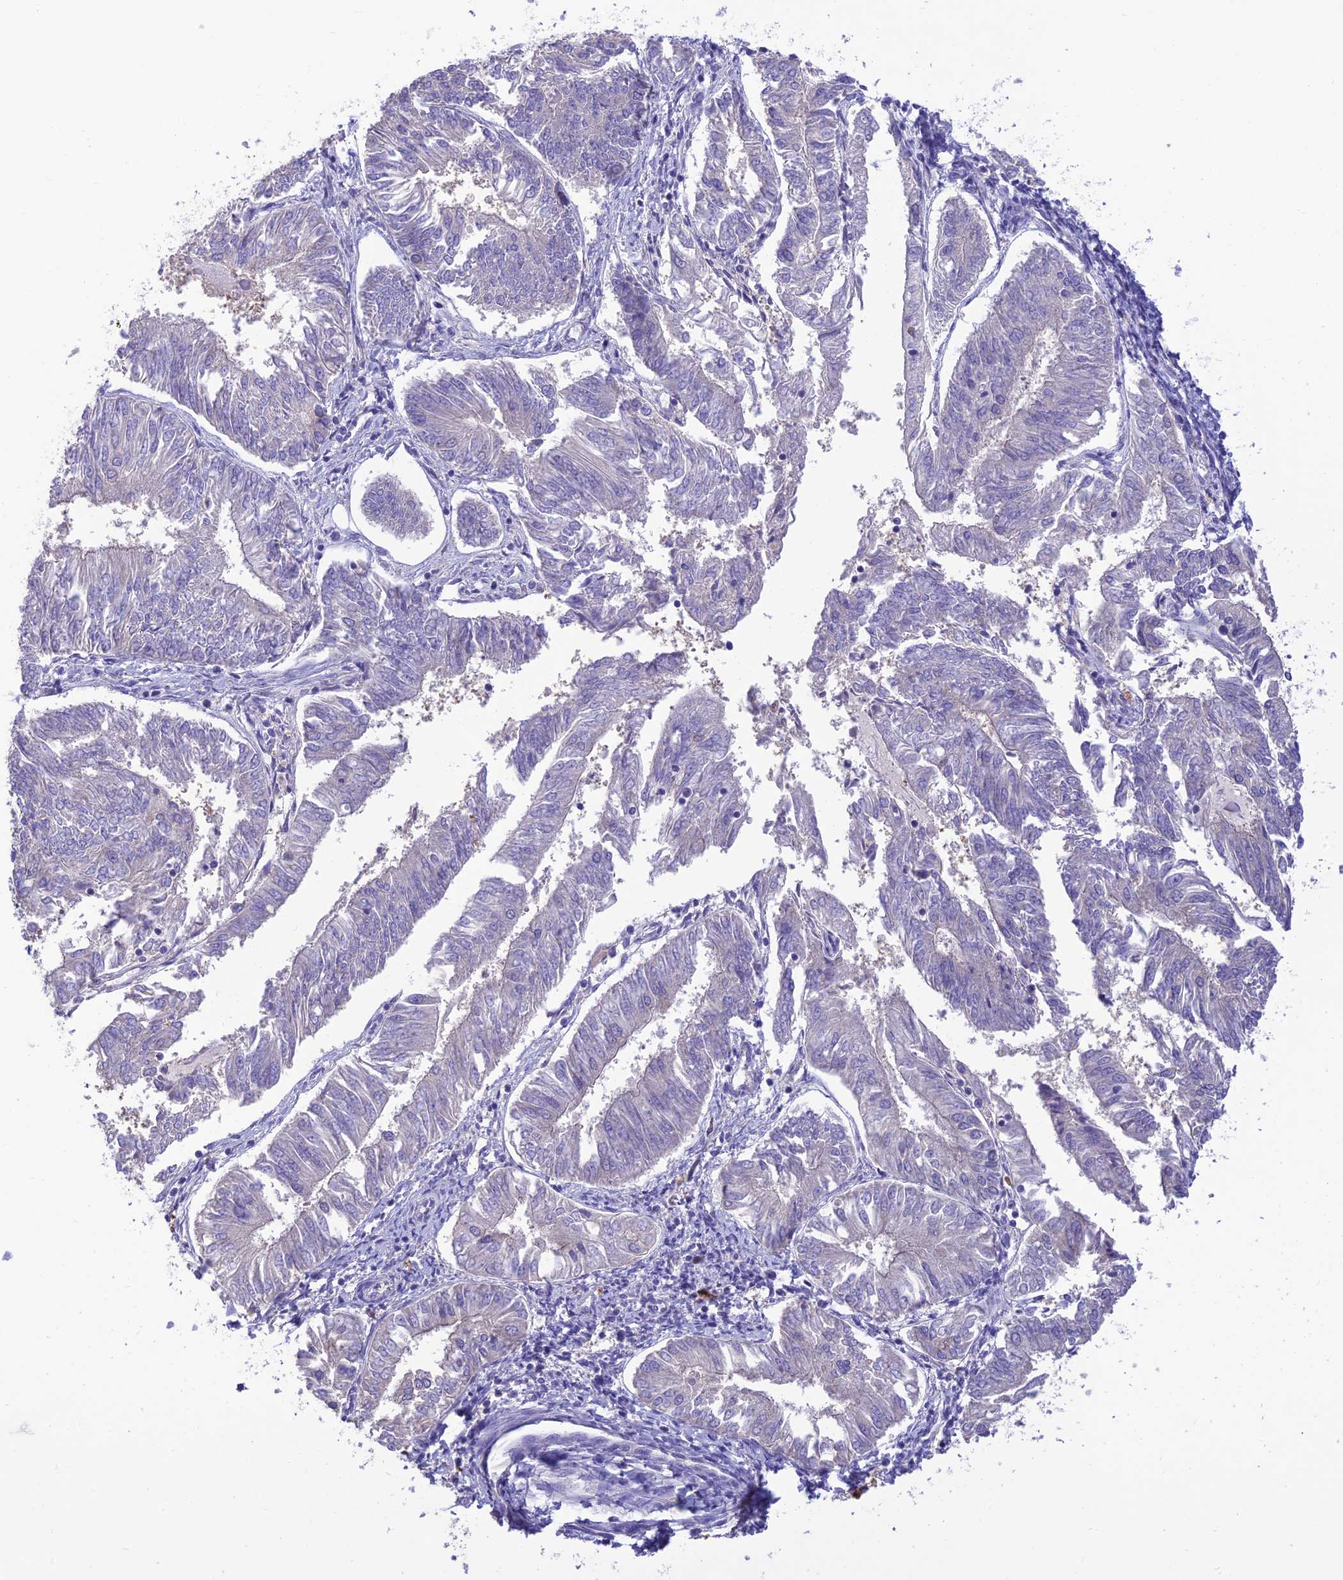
{"staining": {"intensity": "negative", "quantity": "none", "location": "none"}, "tissue": "endometrial cancer", "cell_type": "Tumor cells", "image_type": "cancer", "snomed": [{"axis": "morphology", "description": "Adenocarcinoma, NOS"}, {"axis": "topography", "description": "Endometrium"}], "caption": "The image exhibits no staining of tumor cells in adenocarcinoma (endometrial).", "gene": "SFT2D2", "patient": {"sex": "female", "age": 58}}